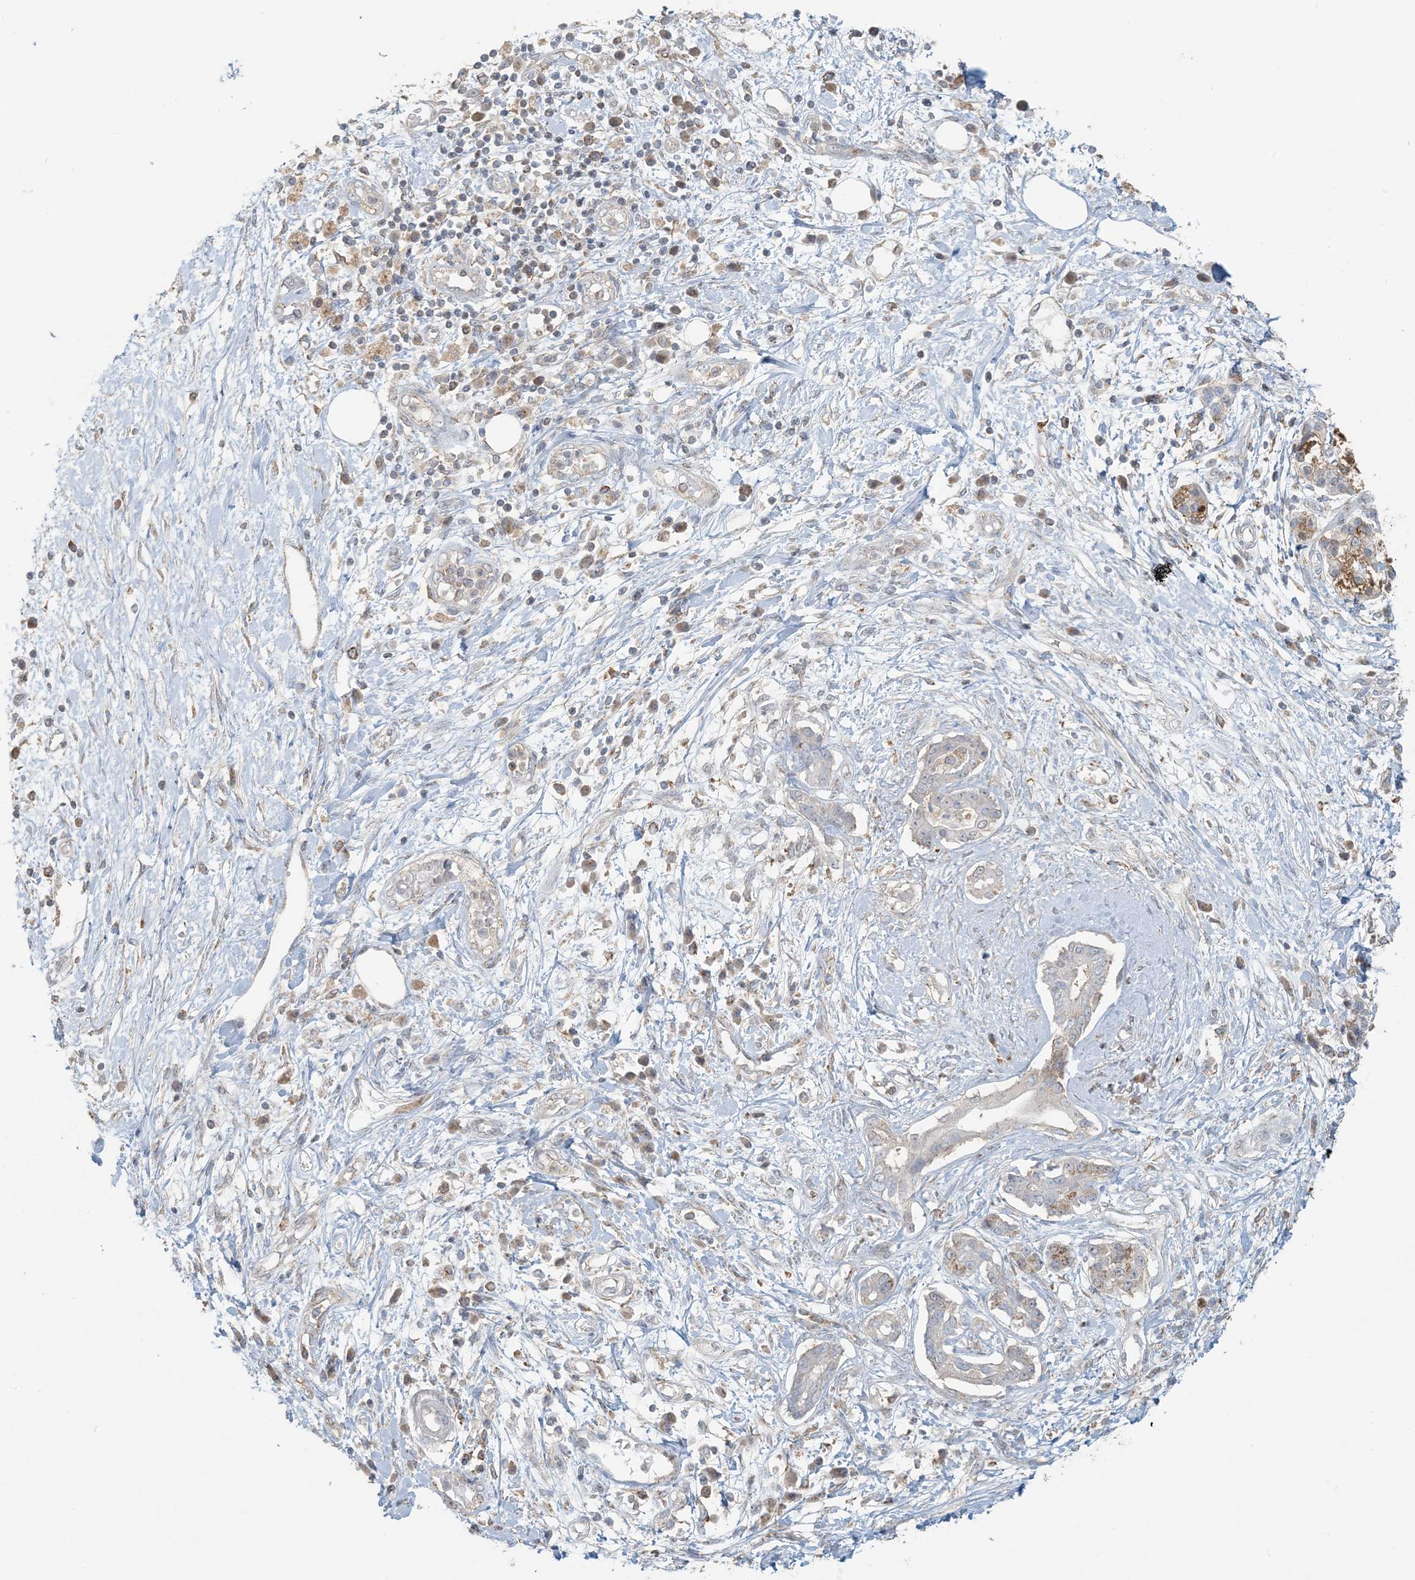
{"staining": {"intensity": "weak", "quantity": "<25%", "location": "nuclear"}, "tissue": "pancreatic cancer", "cell_type": "Tumor cells", "image_type": "cancer", "snomed": [{"axis": "morphology", "description": "Adenocarcinoma, NOS"}, {"axis": "topography", "description": "Pancreas"}], "caption": "Protein analysis of pancreatic cancer (adenocarcinoma) reveals no significant expression in tumor cells. Nuclei are stained in blue.", "gene": "HACL1", "patient": {"sex": "female", "age": 56}}